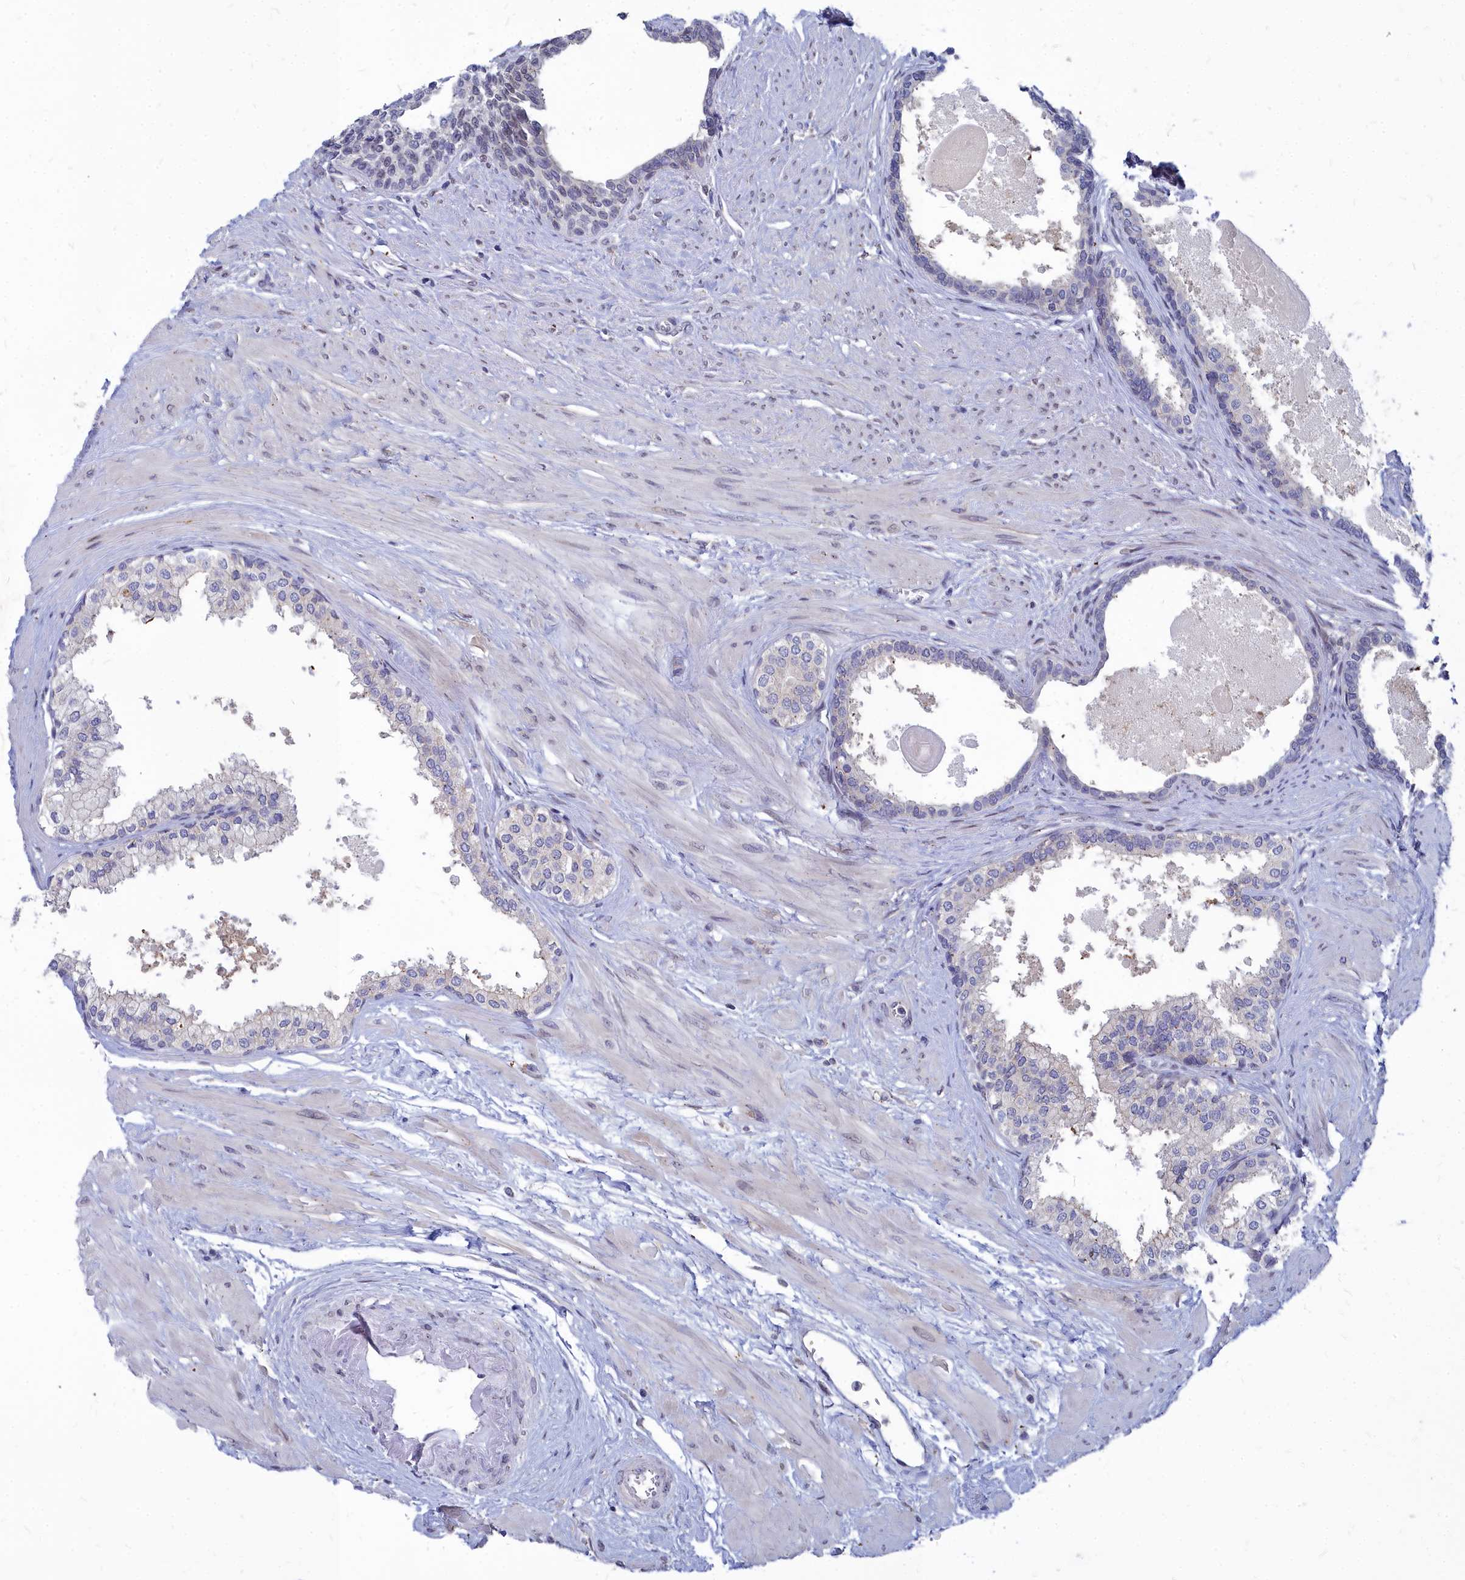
{"staining": {"intensity": "moderate", "quantity": "25%-75%", "location": "cytoplasmic/membranous"}, "tissue": "prostate", "cell_type": "Glandular cells", "image_type": "normal", "snomed": [{"axis": "morphology", "description": "Normal tissue, NOS"}, {"axis": "topography", "description": "Prostate"}], "caption": "Glandular cells display medium levels of moderate cytoplasmic/membranous staining in approximately 25%-75% of cells in benign human prostate. Nuclei are stained in blue.", "gene": "NOXA1", "patient": {"sex": "male", "age": 57}}